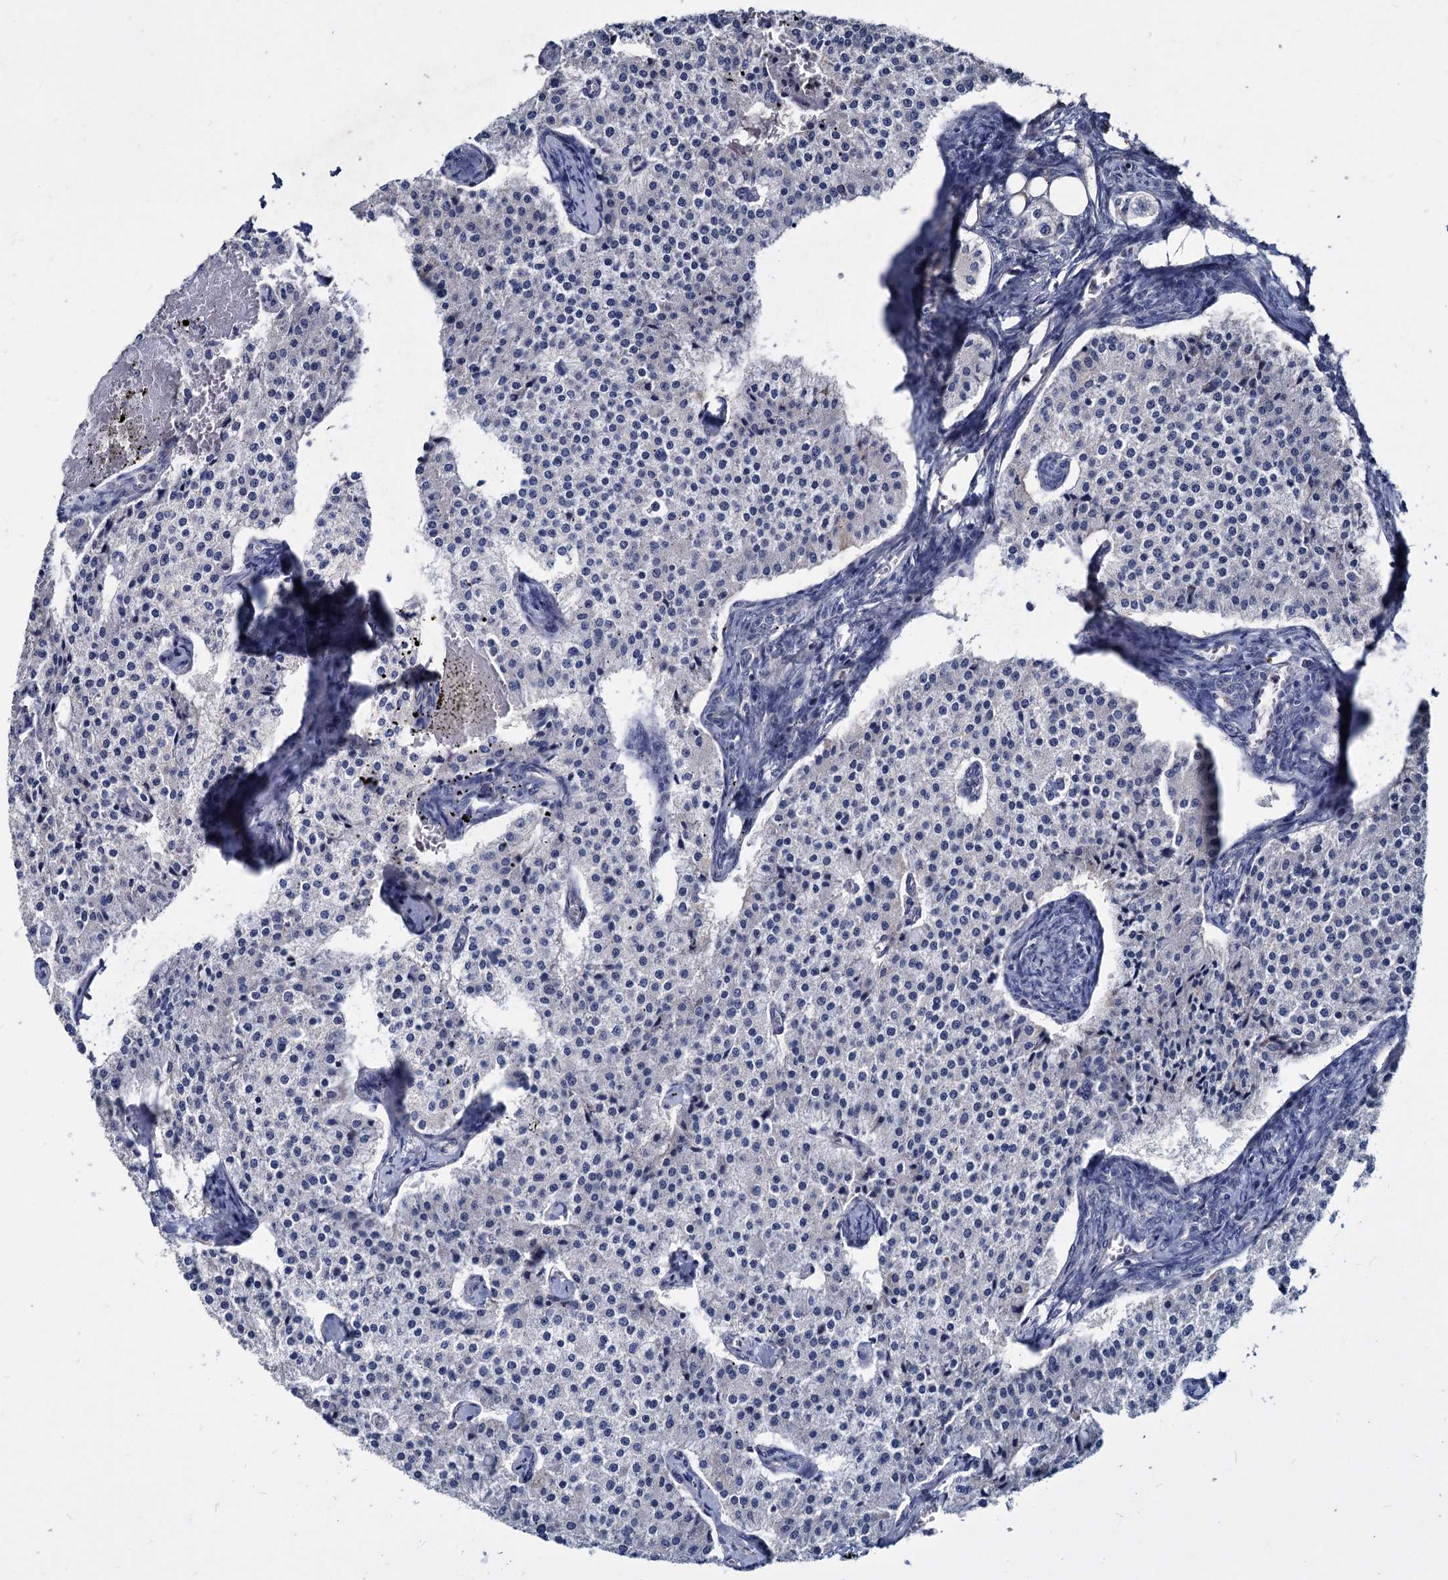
{"staining": {"intensity": "negative", "quantity": "none", "location": "none"}, "tissue": "carcinoid", "cell_type": "Tumor cells", "image_type": "cancer", "snomed": [{"axis": "morphology", "description": "Carcinoid, malignant, NOS"}, {"axis": "topography", "description": "Colon"}], "caption": "Tumor cells show no significant expression in carcinoid (malignant). Nuclei are stained in blue.", "gene": "DEPDC4", "patient": {"sex": "female", "age": 52}}